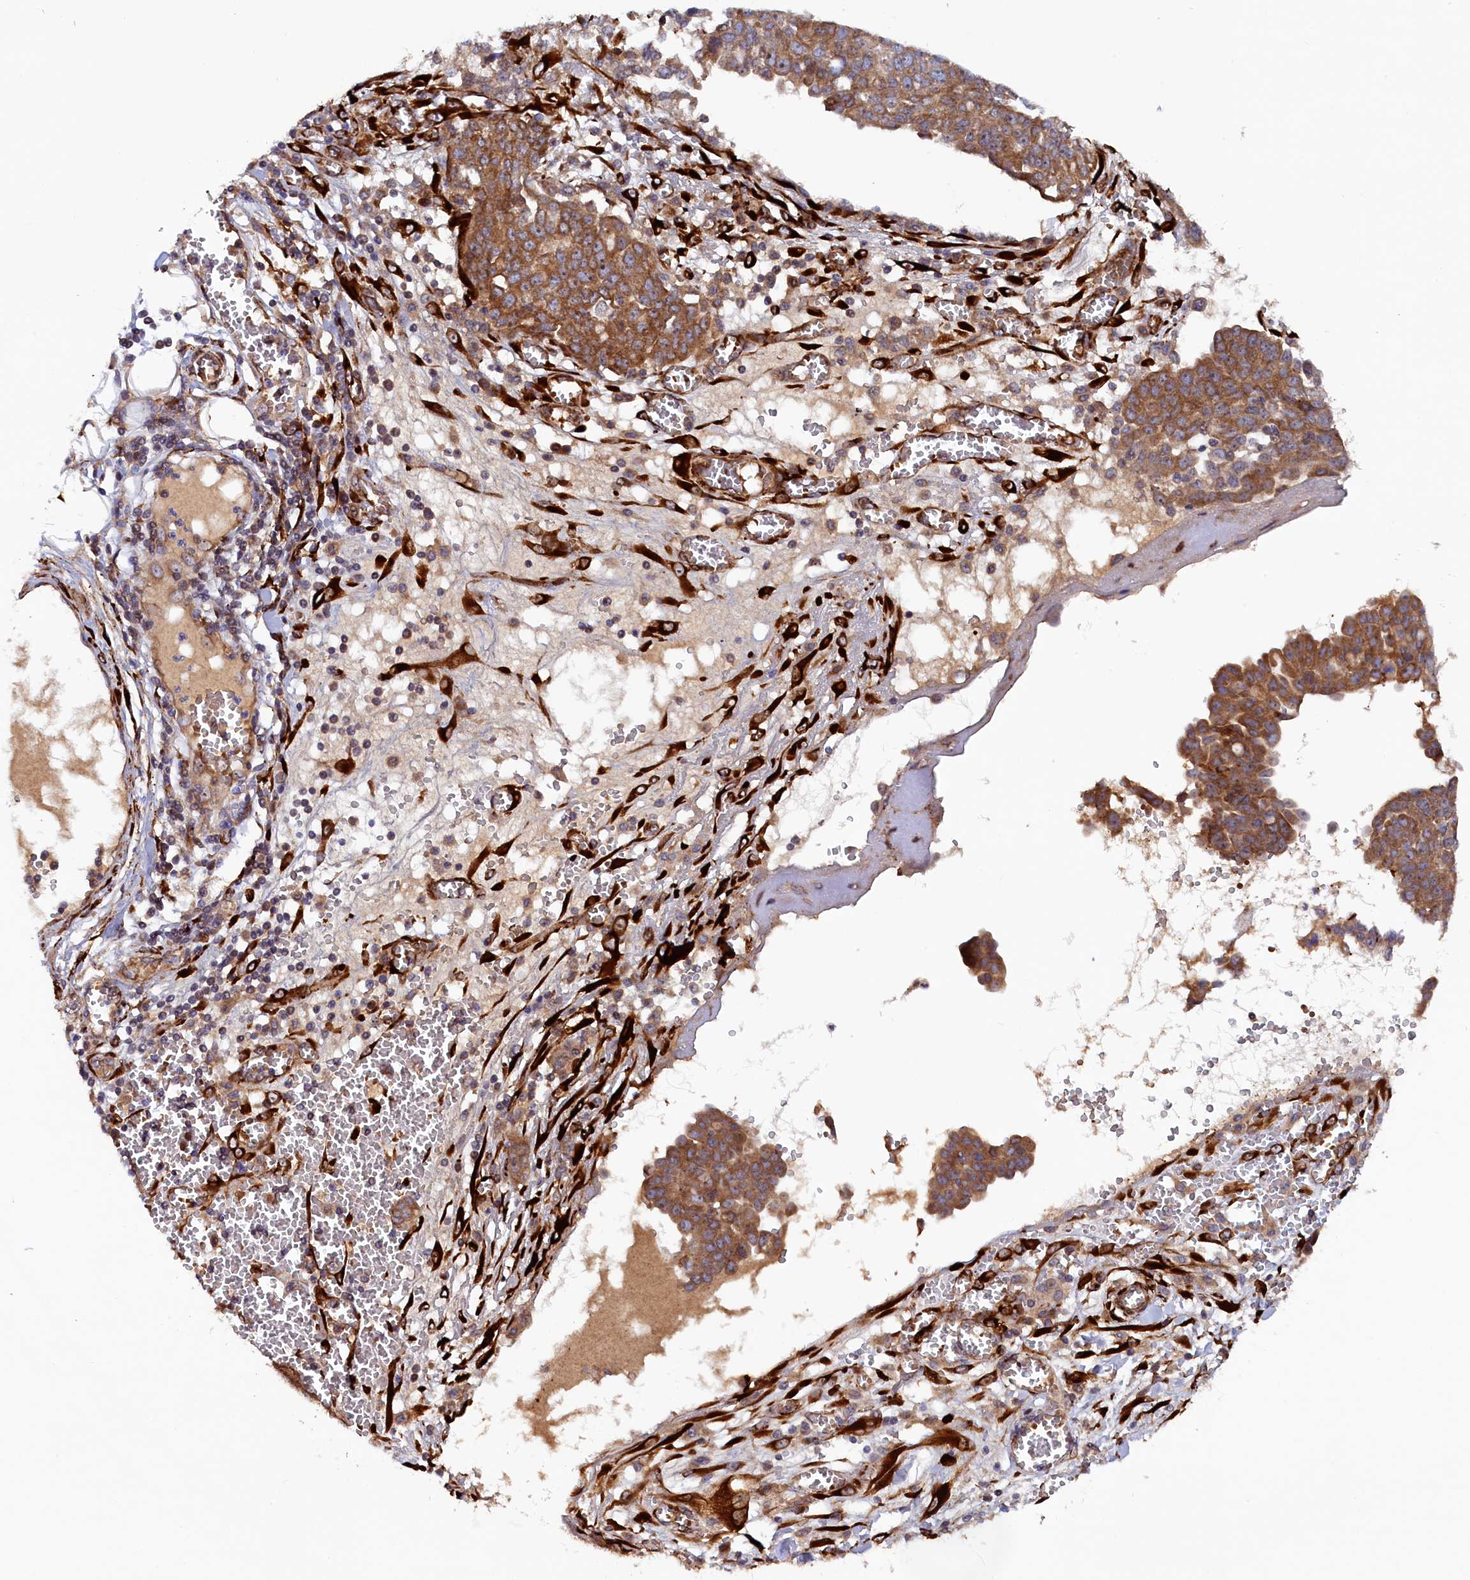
{"staining": {"intensity": "moderate", "quantity": ">75%", "location": "cytoplasmic/membranous"}, "tissue": "ovarian cancer", "cell_type": "Tumor cells", "image_type": "cancer", "snomed": [{"axis": "morphology", "description": "Cystadenocarcinoma, serous, NOS"}, {"axis": "topography", "description": "Soft tissue"}, {"axis": "topography", "description": "Ovary"}], "caption": "Immunohistochemical staining of human ovarian serous cystadenocarcinoma displays moderate cytoplasmic/membranous protein positivity in approximately >75% of tumor cells.", "gene": "ARRDC4", "patient": {"sex": "female", "age": 57}}